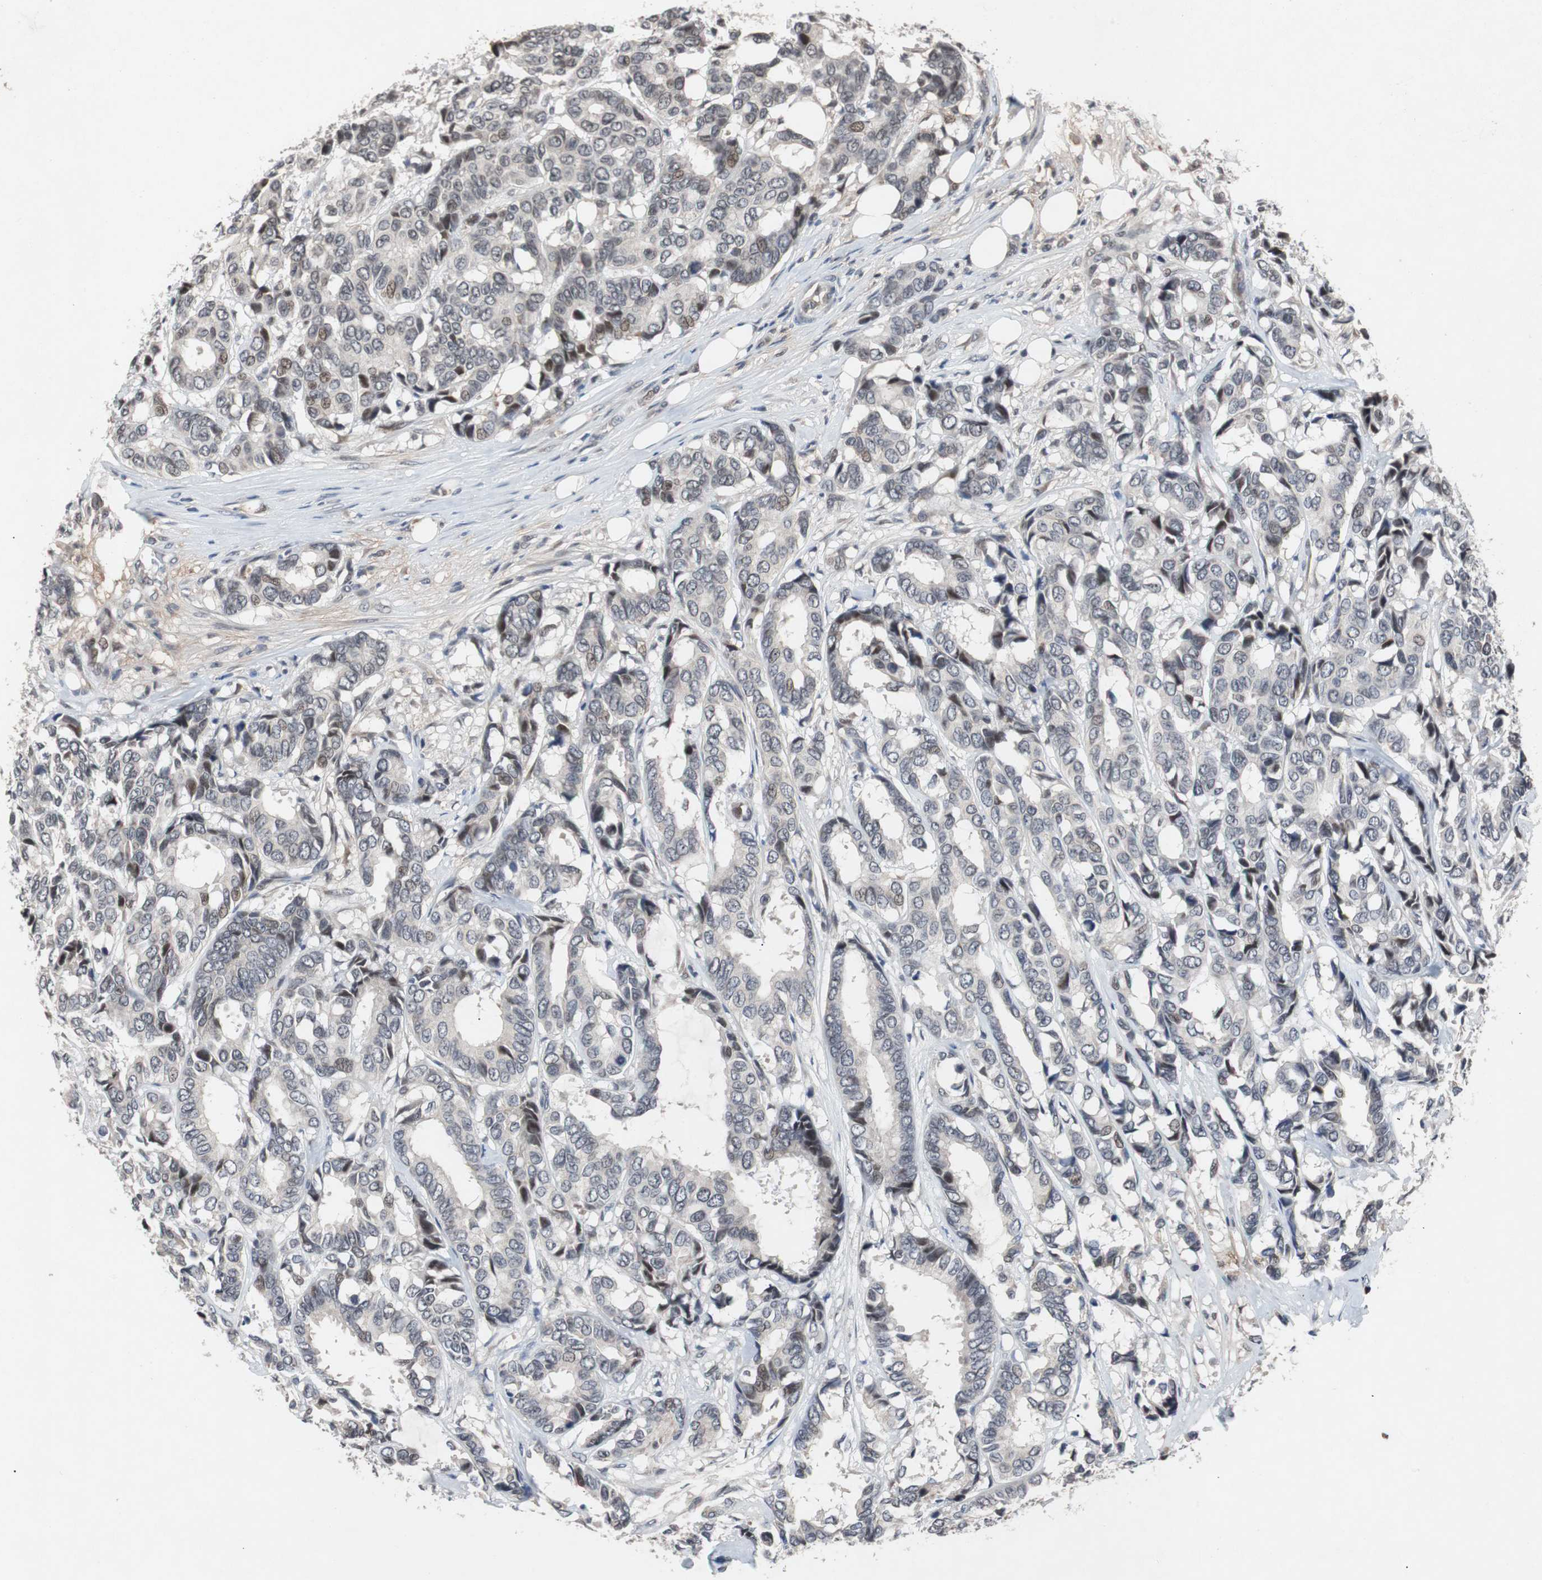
{"staining": {"intensity": "weak", "quantity": "<25%", "location": "cytoplasmic/membranous"}, "tissue": "breast cancer", "cell_type": "Tumor cells", "image_type": "cancer", "snomed": [{"axis": "morphology", "description": "Duct carcinoma"}, {"axis": "topography", "description": "Breast"}], "caption": "Immunohistochemical staining of invasive ductal carcinoma (breast) demonstrates no significant expression in tumor cells.", "gene": "TP63", "patient": {"sex": "female", "age": 87}}